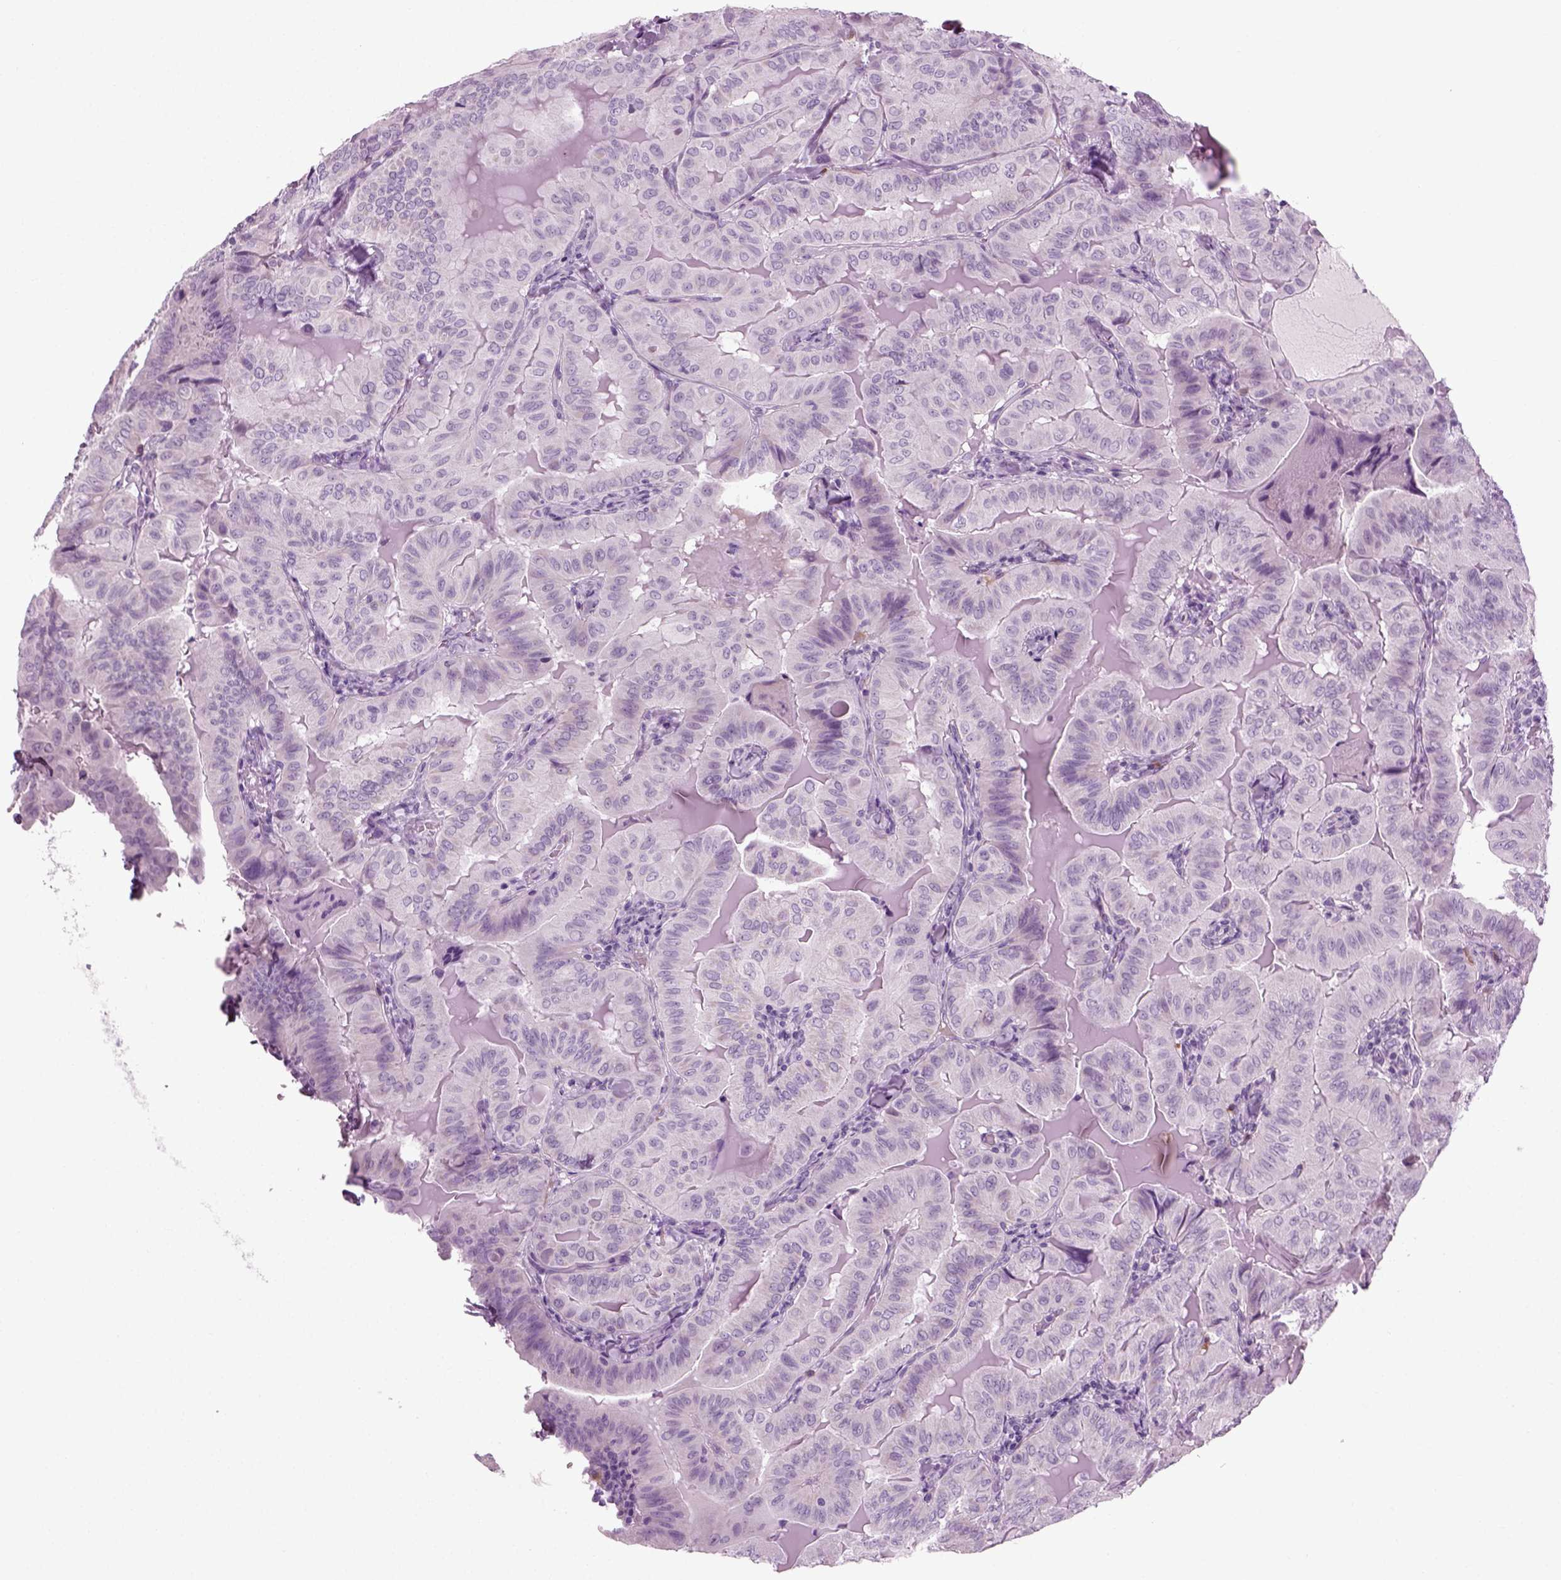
{"staining": {"intensity": "negative", "quantity": "none", "location": "none"}, "tissue": "thyroid cancer", "cell_type": "Tumor cells", "image_type": "cancer", "snomed": [{"axis": "morphology", "description": "Papillary adenocarcinoma, NOS"}, {"axis": "topography", "description": "Thyroid gland"}], "caption": "Protein analysis of thyroid cancer (papillary adenocarcinoma) exhibits no significant expression in tumor cells.", "gene": "PRLH", "patient": {"sex": "female", "age": 68}}